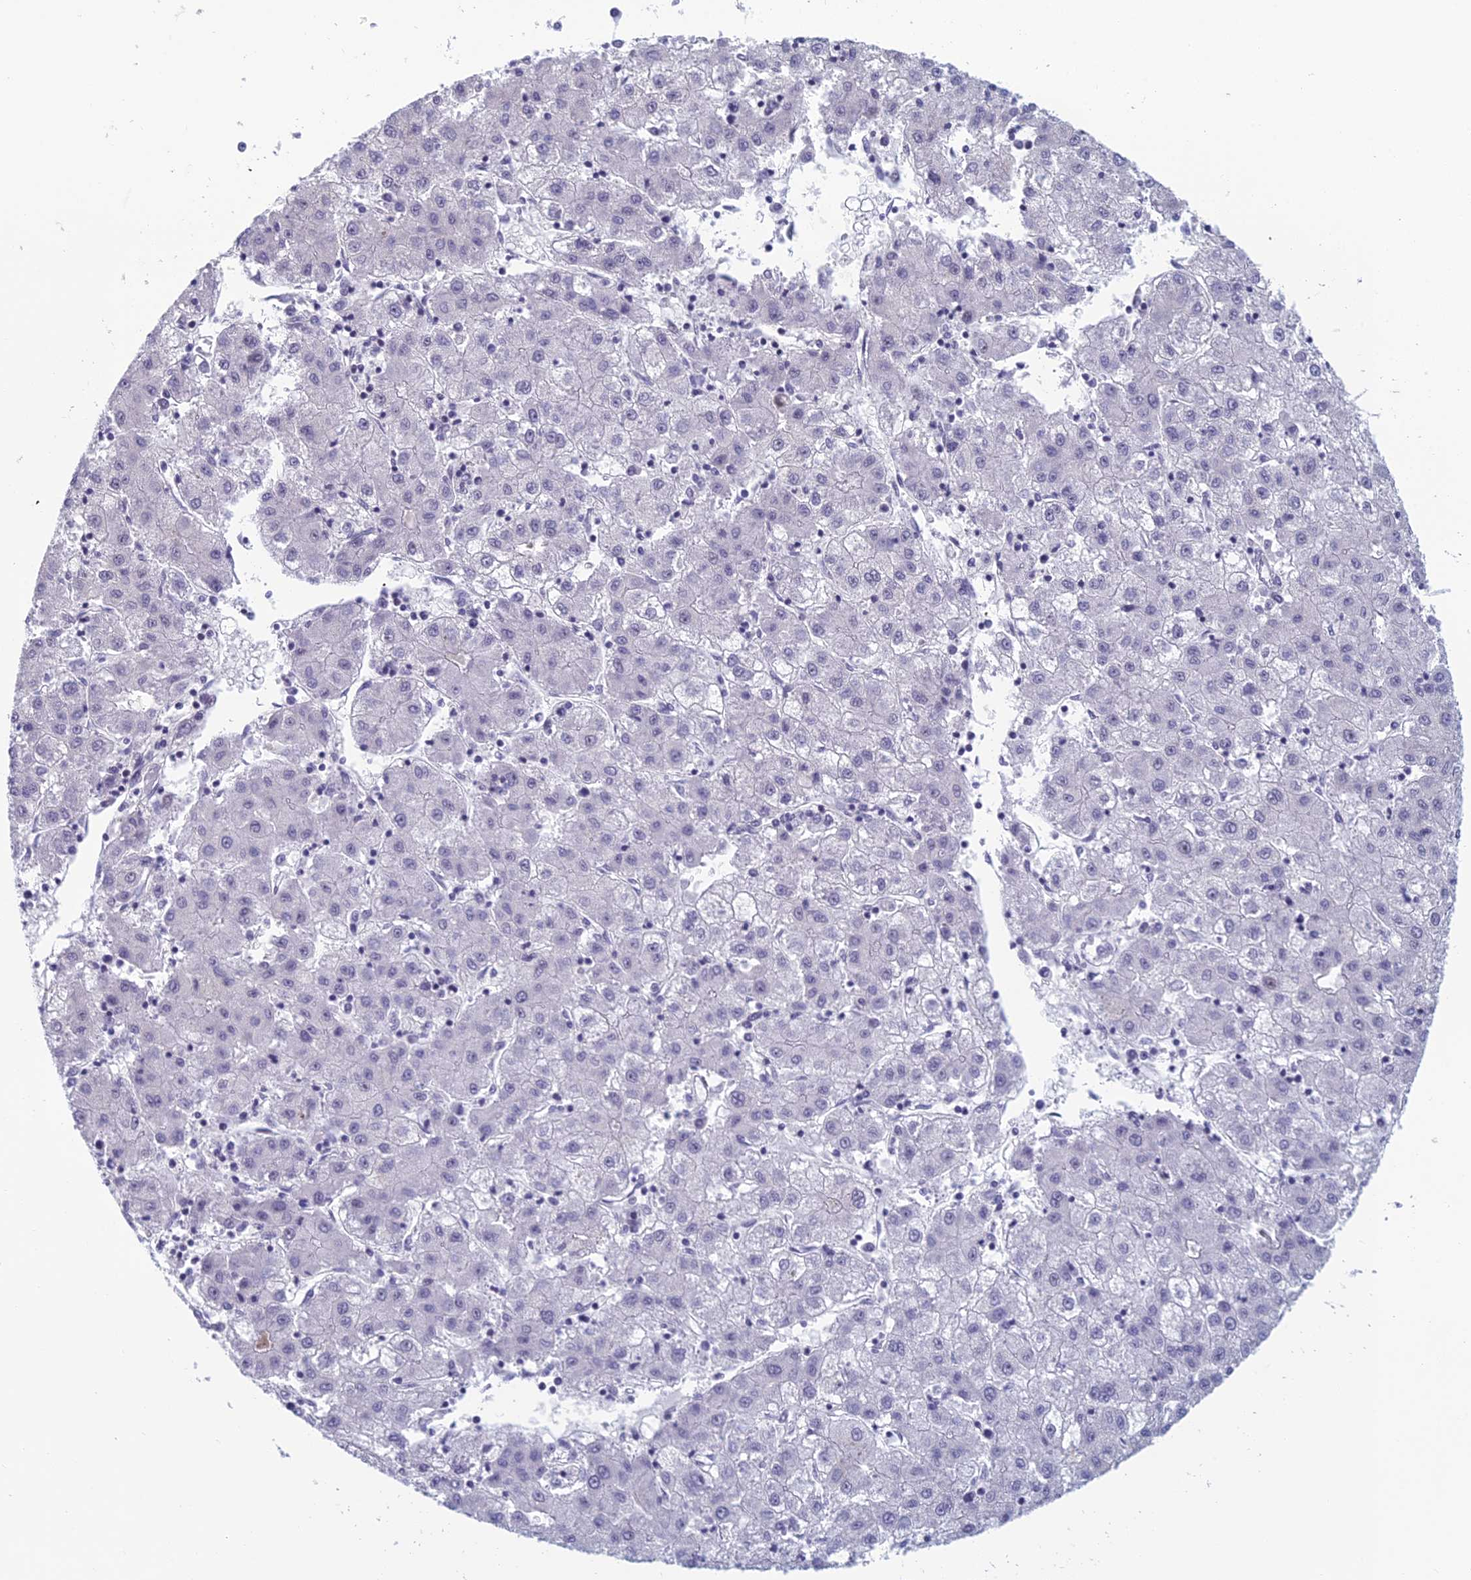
{"staining": {"intensity": "negative", "quantity": "none", "location": "none"}, "tissue": "liver cancer", "cell_type": "Tumor cells", "image_type": "cancer", "snomed": [{"axis": "morphology", "description": "Carcinoma, Hepatocellular, NOS"}, {"axis": "topography", "description": "Liver"}], "caption": "Immunohistochemistry (IHC) image of neoplastic tissue: hepatocellular carcinoma (liver) stained with DAB displays no significant protein expression in tumor cells. (DAB (3,3'-diaminobenzidine) immunohistochemistry with hematoxylin counter stain).", "gene": "RGS17", "patient": {"sex": "male", "age": 72}}